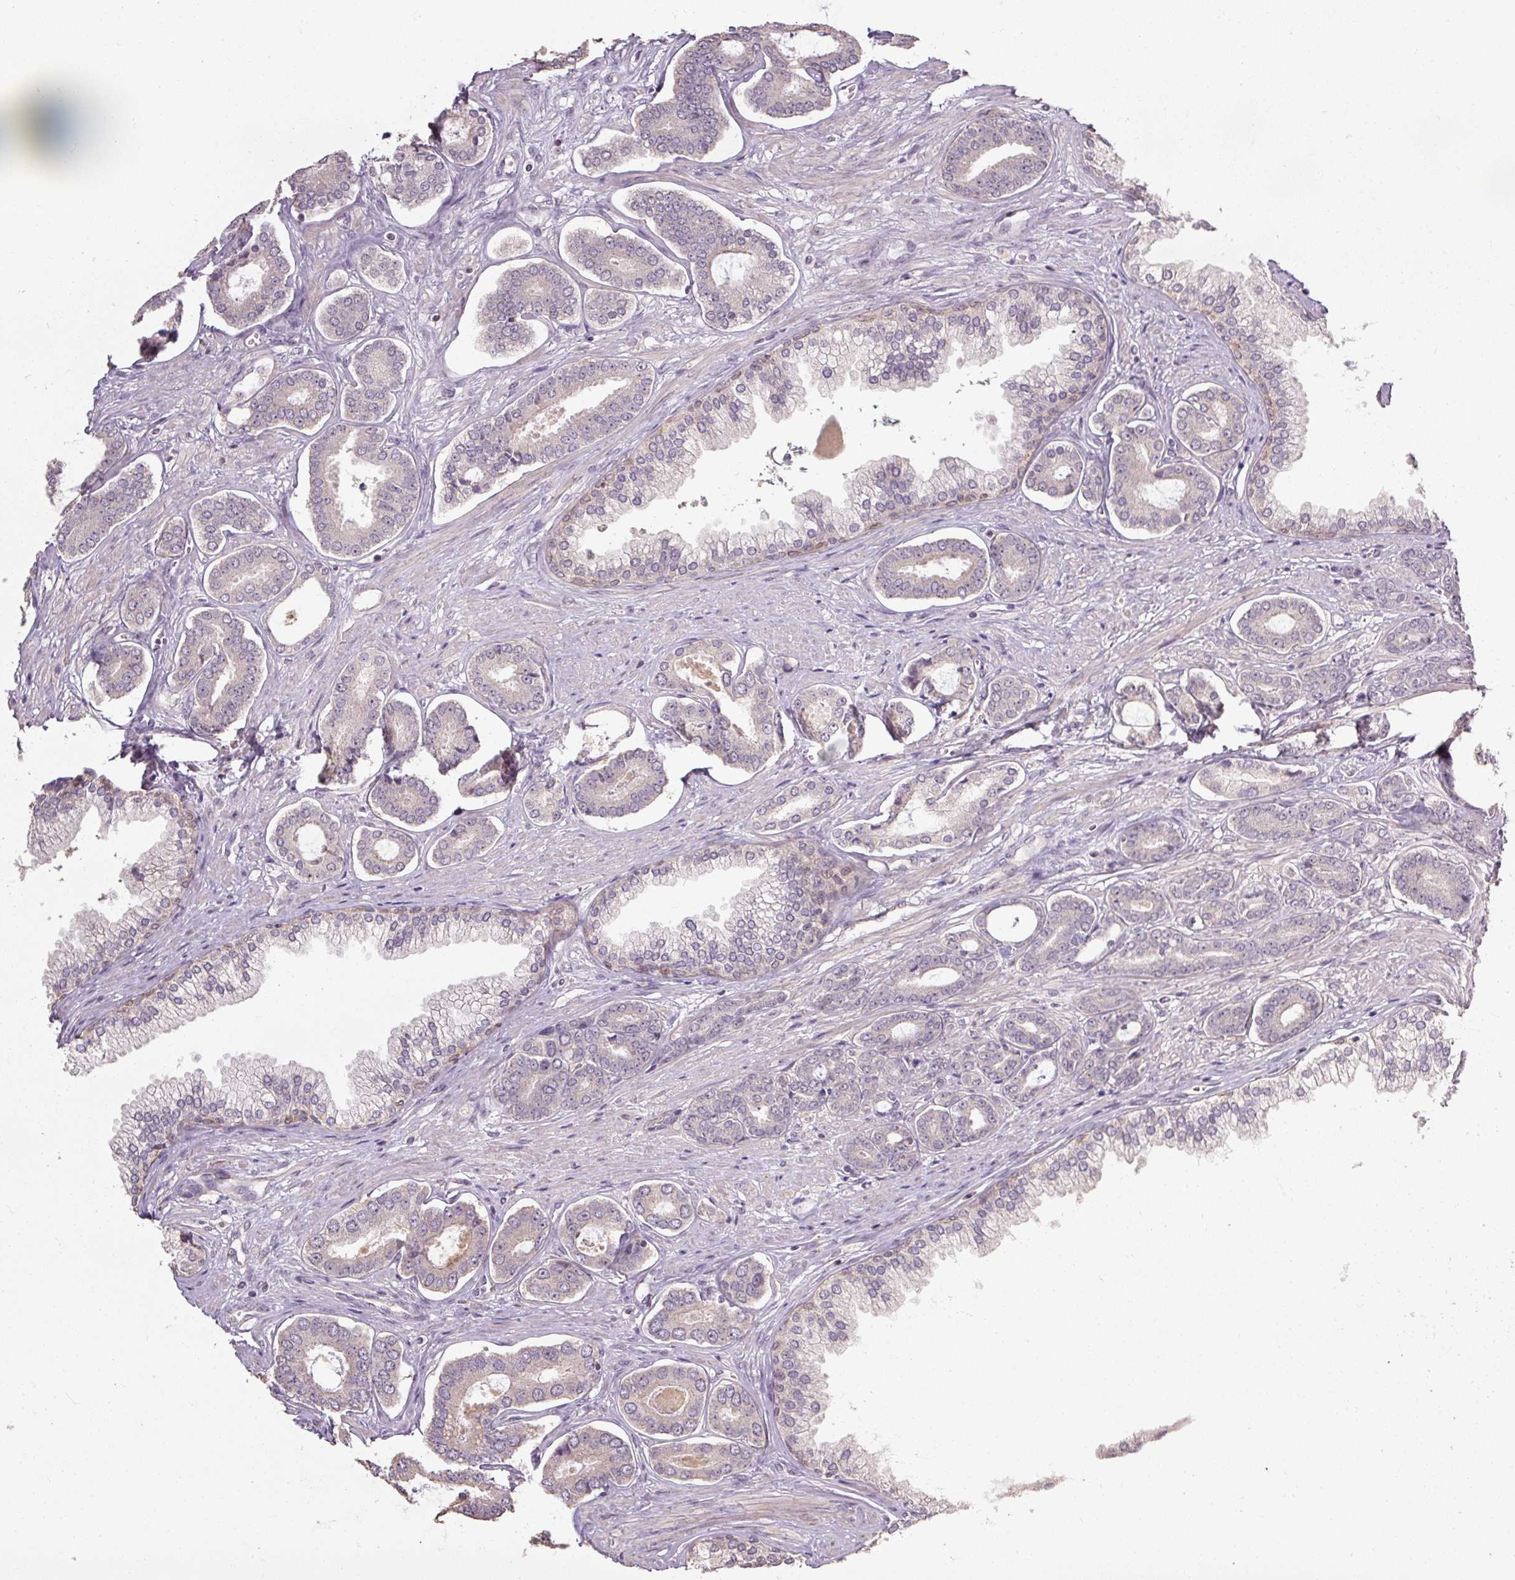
{"staining": {"intensity": "negative", "quantity": "none", "location": "none"}, "tissue": "prostate cancer", "cell_type": "Tumor cells", "image_type": "cancer", "snomed": [{"axis": "morphology", "description": "Adenocarcinoma, NOS"}, {"axis": "topography", "description": "Prostate and seminal vesicle, NOS"}], "caption": "This is an immunohistochemistry (IHC) micrograph of human adenocarcinoma (prostate). There is no expression in tumor cells.", "gene": "CFAP65", "patient": {"sex": "male", "age": 76}}